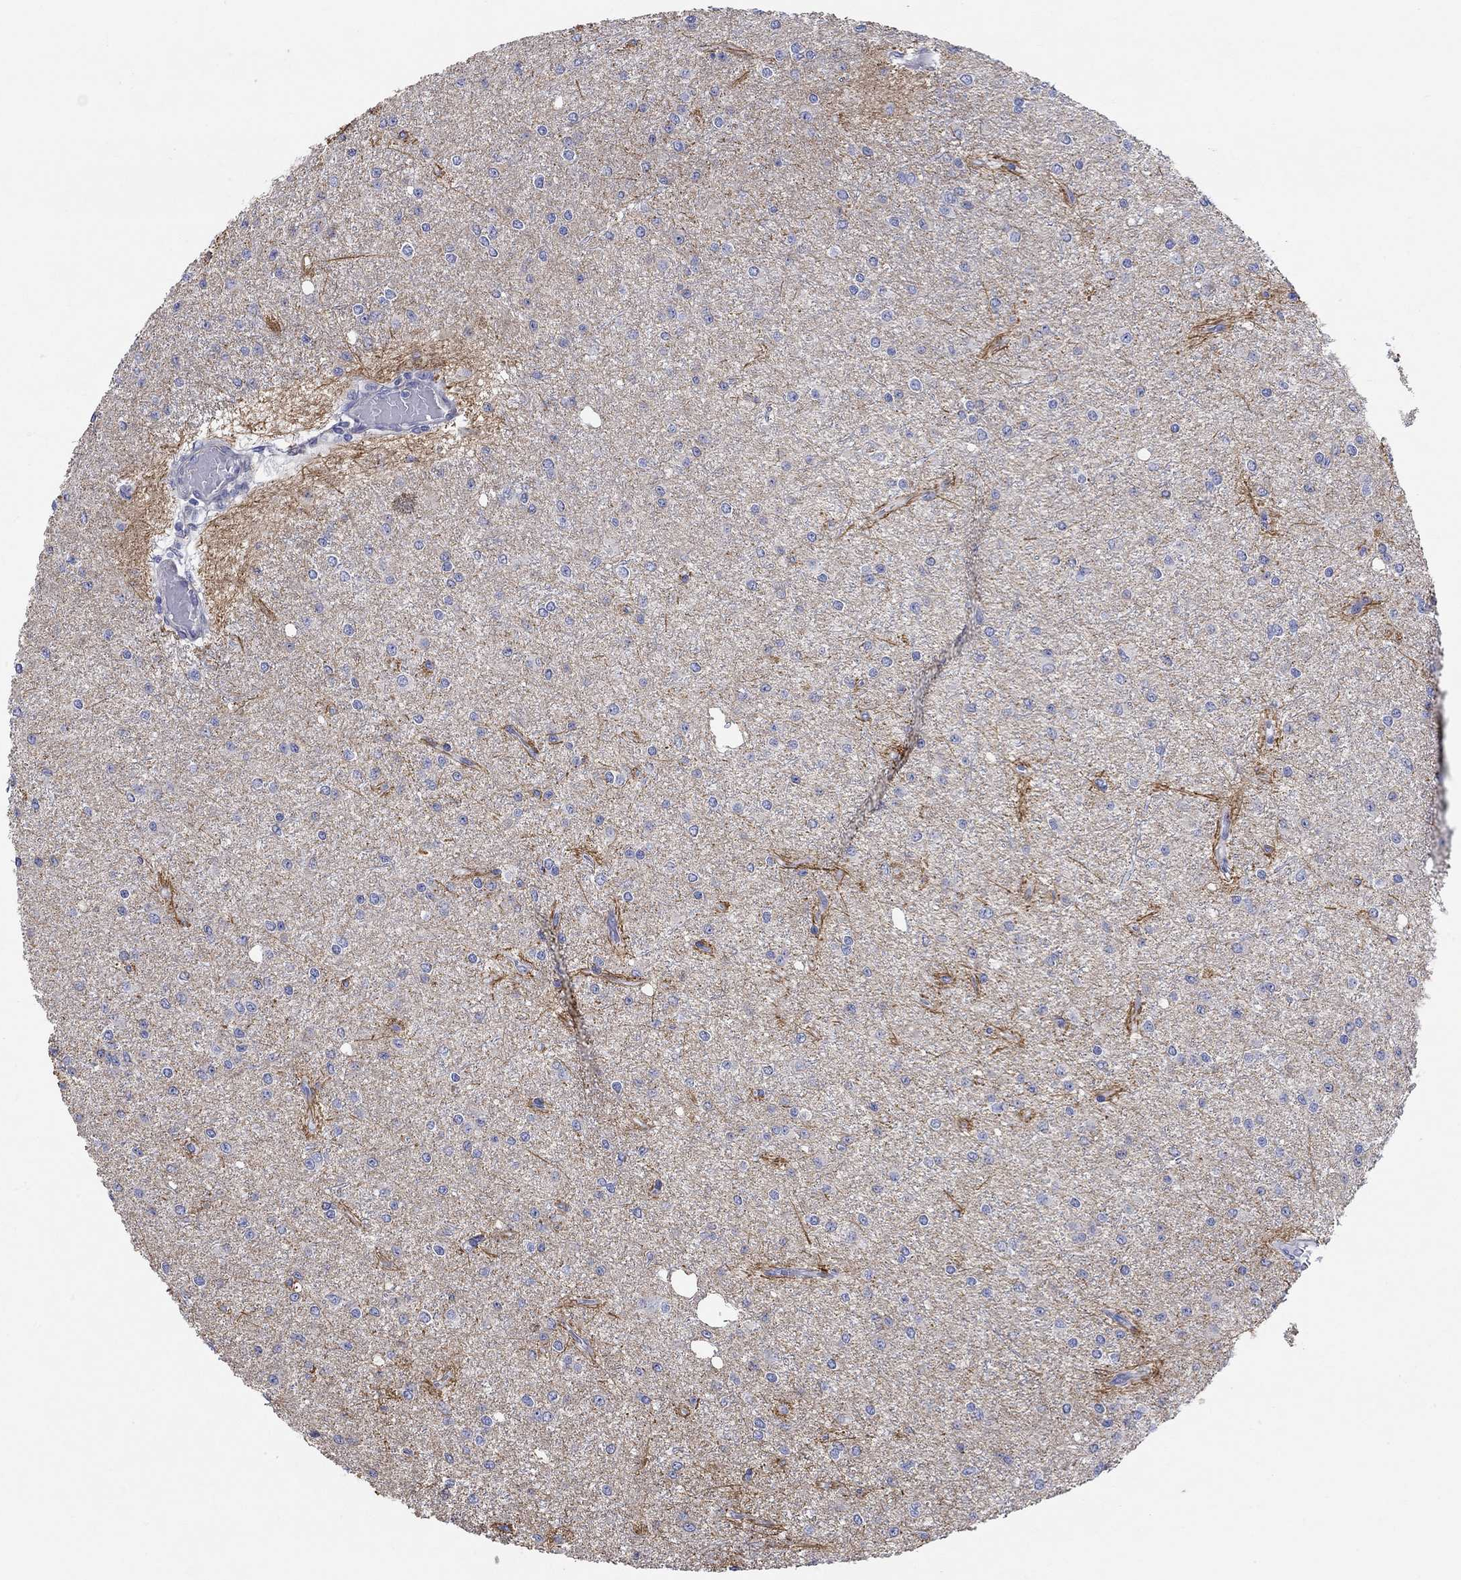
{"staining": {"intensity": "negative", "quantity": "none", "location": "none"}, "tissue": "glioma", "cell_type": "Tumor cells", "image_type": "cancer", "snomed": [{"axis": "morphology", "description": "Glioma, malignant, Low grade"}, {"axis": "topography", "description": "Brain"}], "caption": "This is an IHC micrograph of malignant low-grade glioma. There is no expression in tumor cells.", "gene": "KRT222", "patient": {"sex": "male", "age": 27}}